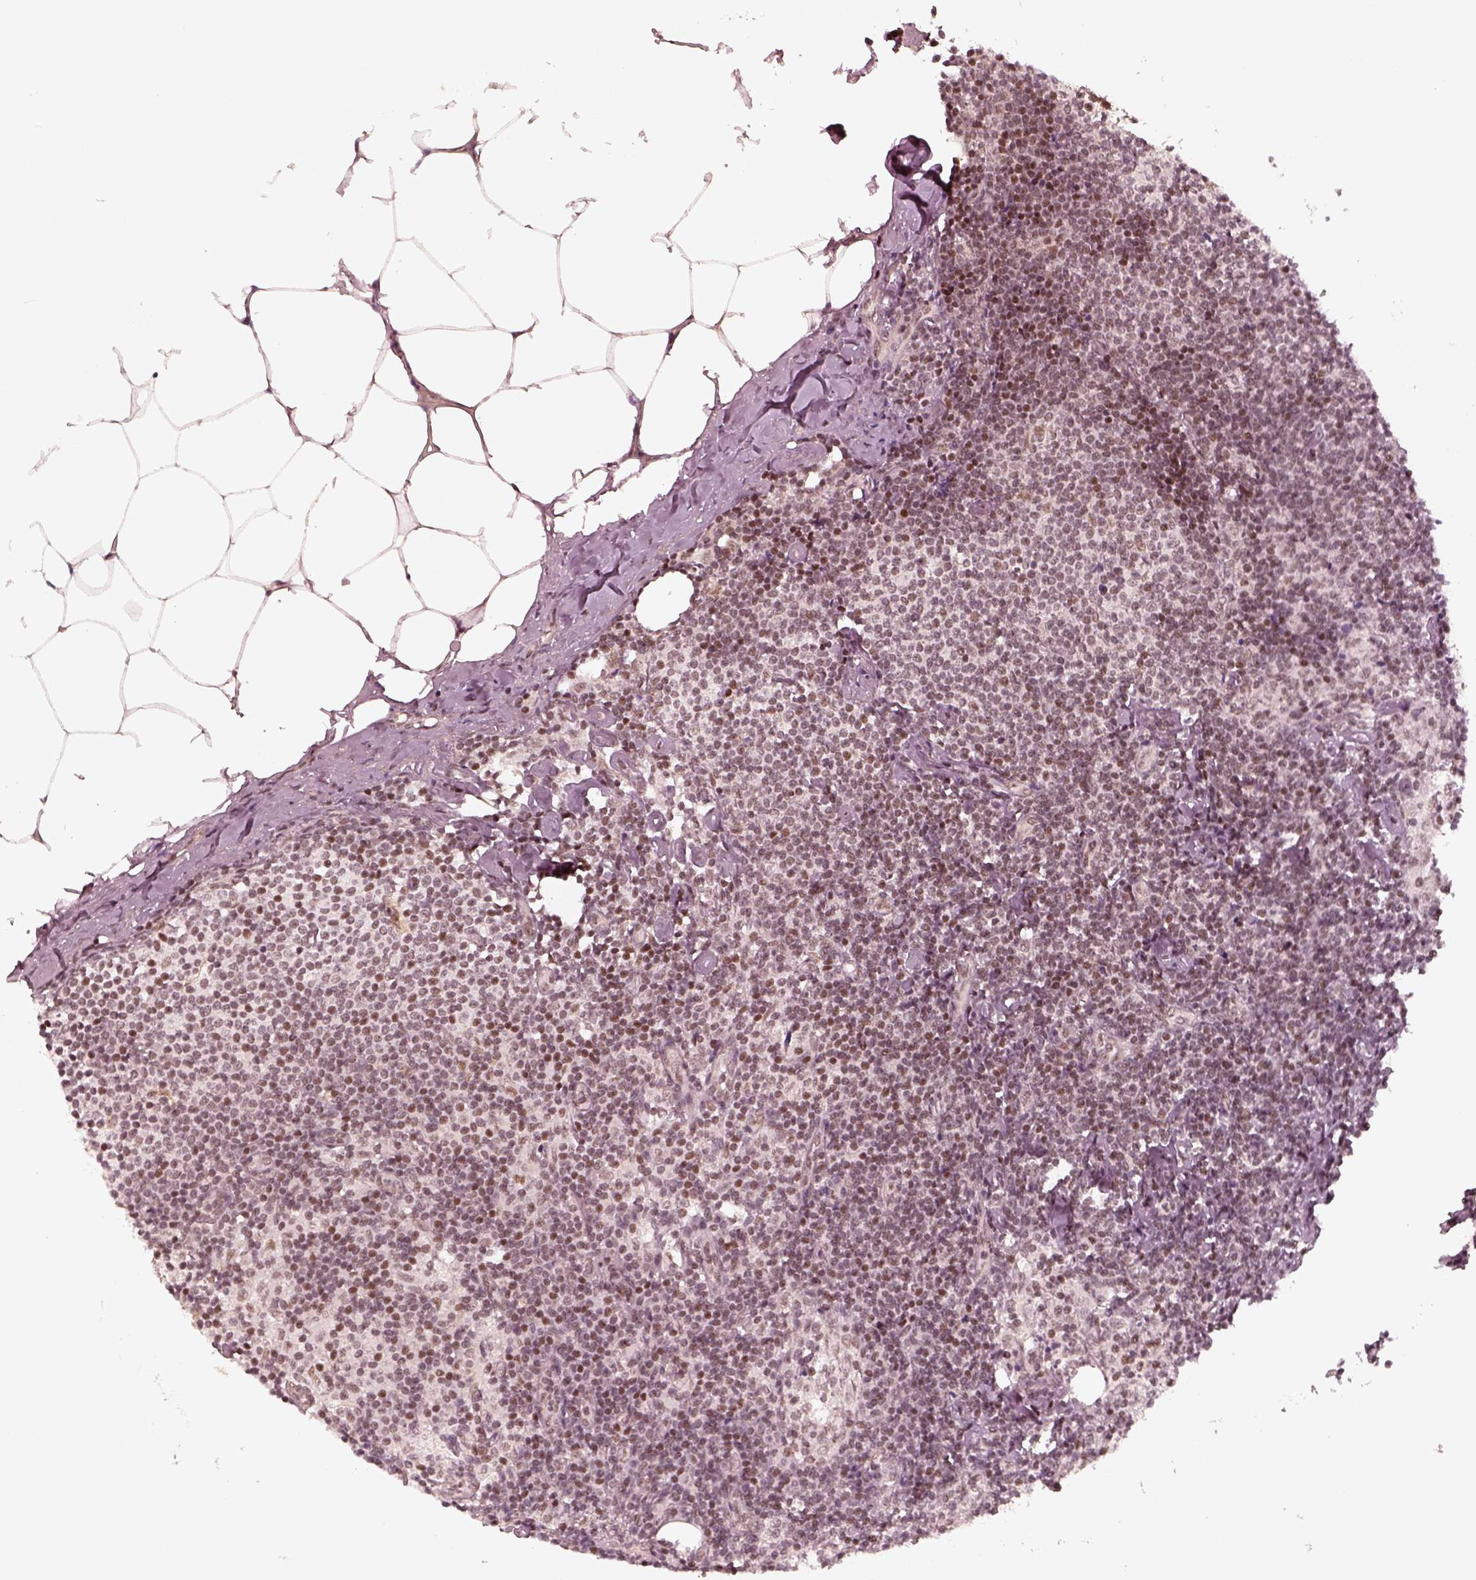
{"staining": {"intensity": "moderate", "quantity": "<25%", "location": "nuclear"}, "tissue": "lymph node", "cell_type": "Non-germinal center cells", "image_type": "normal", "snomed": [{"axis": "morphology", "description": "Normal tissue, NOS"}, {"axis": "topography", "description": "Lymph node"}], "caption": "A micrograph of lymph node stained for a protein shows moderate nuclear brown staining in non-germinal center cells.", "gene": "GMEB2", "patient": {"sex": "female", "age": 69}}